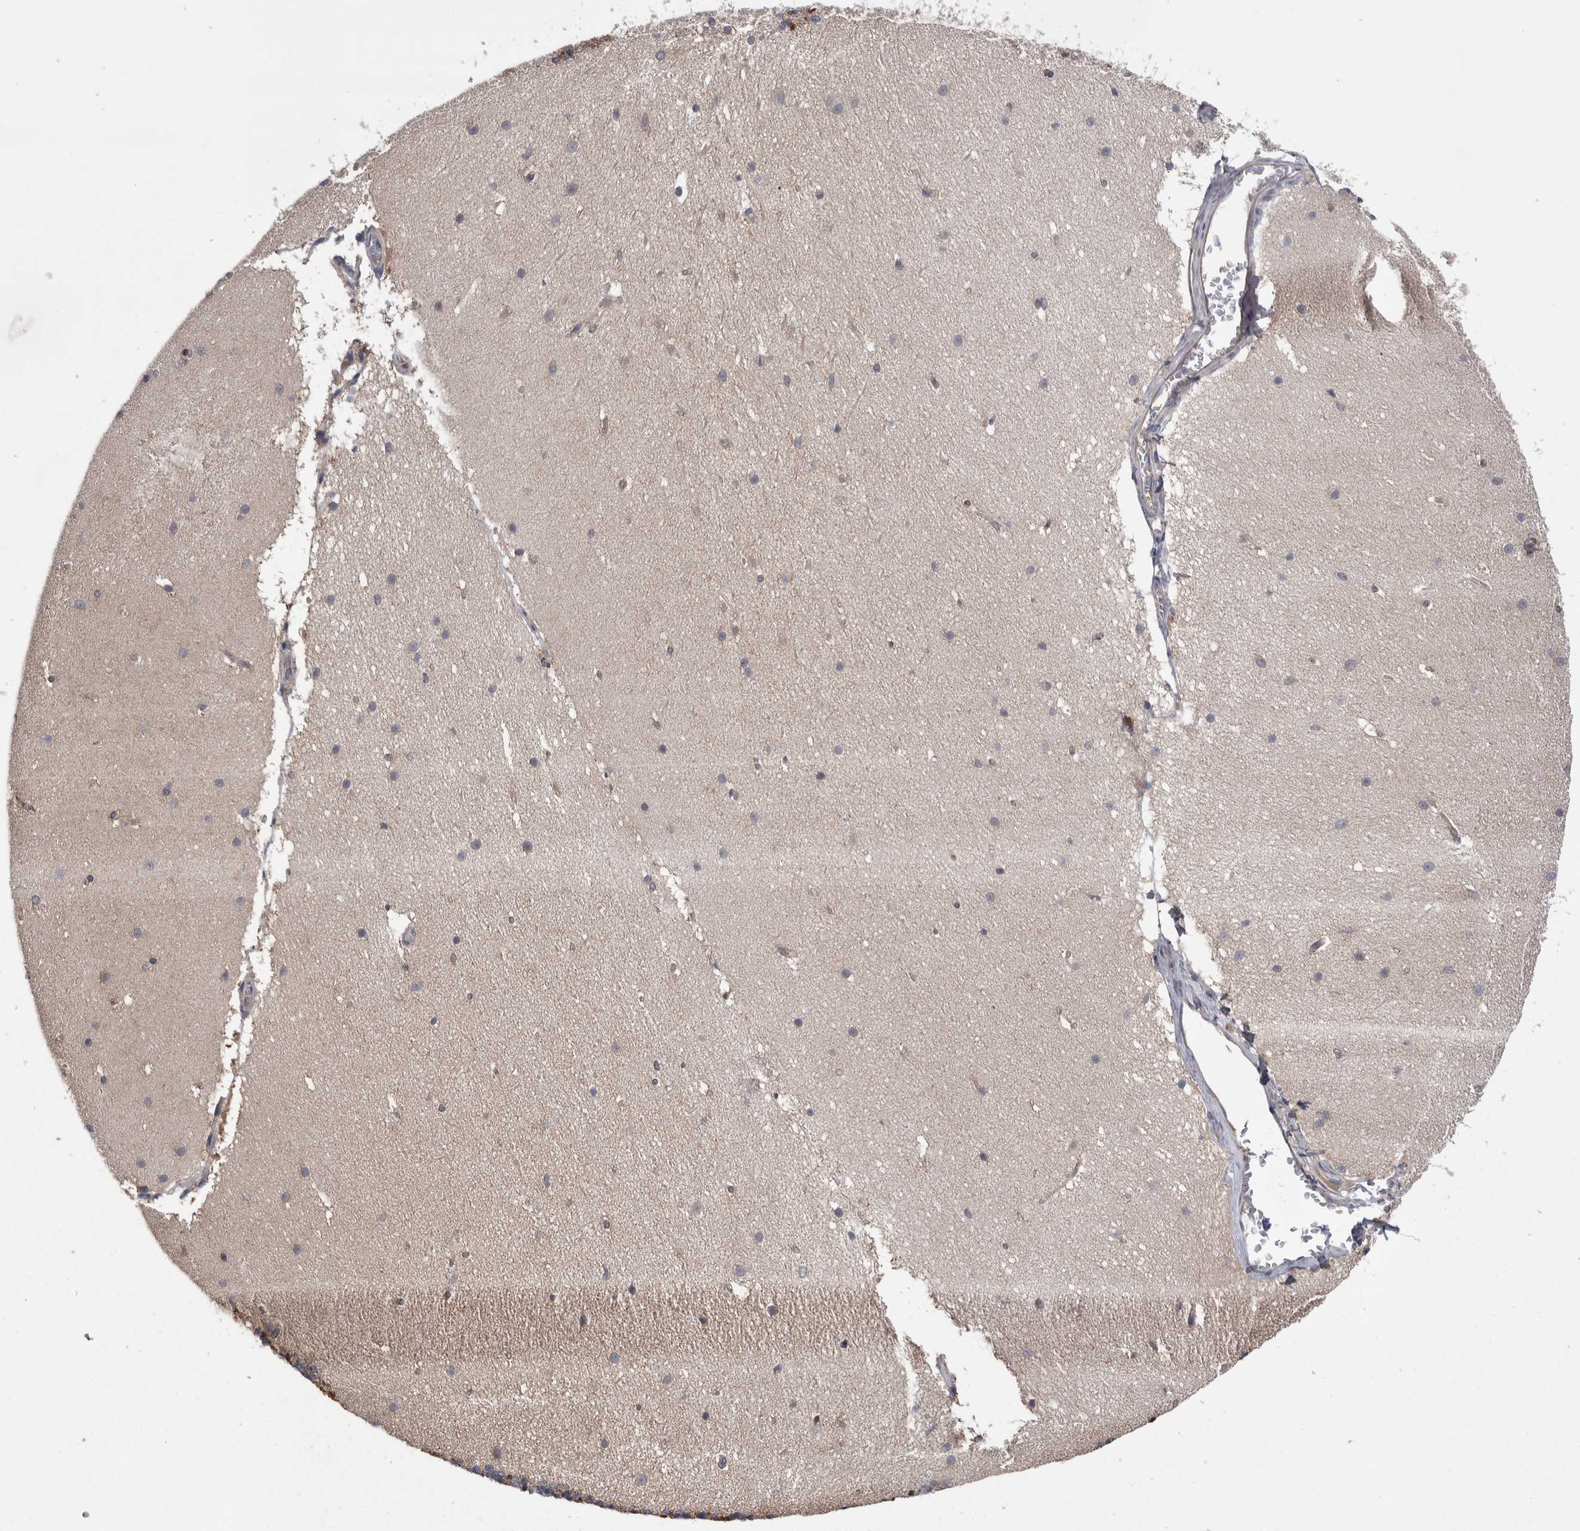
{"staining": {"intensity": "weak", "quantity": "<25%", "location": "cytoplasmic/membranous"}, "tissue": "cerebellum", "cell_type": "Cells in granular layer", "image_type": "normal", "snomed": [{"axis": "morphology", "description": "Normal tissue, NOS"}, {"axis": "topography", "description": "Cerebellum"}], "caption": "This is an immunohistochemistry histopathology image of benign human cerebellum. There is no staining in cells in granular layer.", "gene": "LIMA1", "patient": {"sex": "female", "age": 19}}